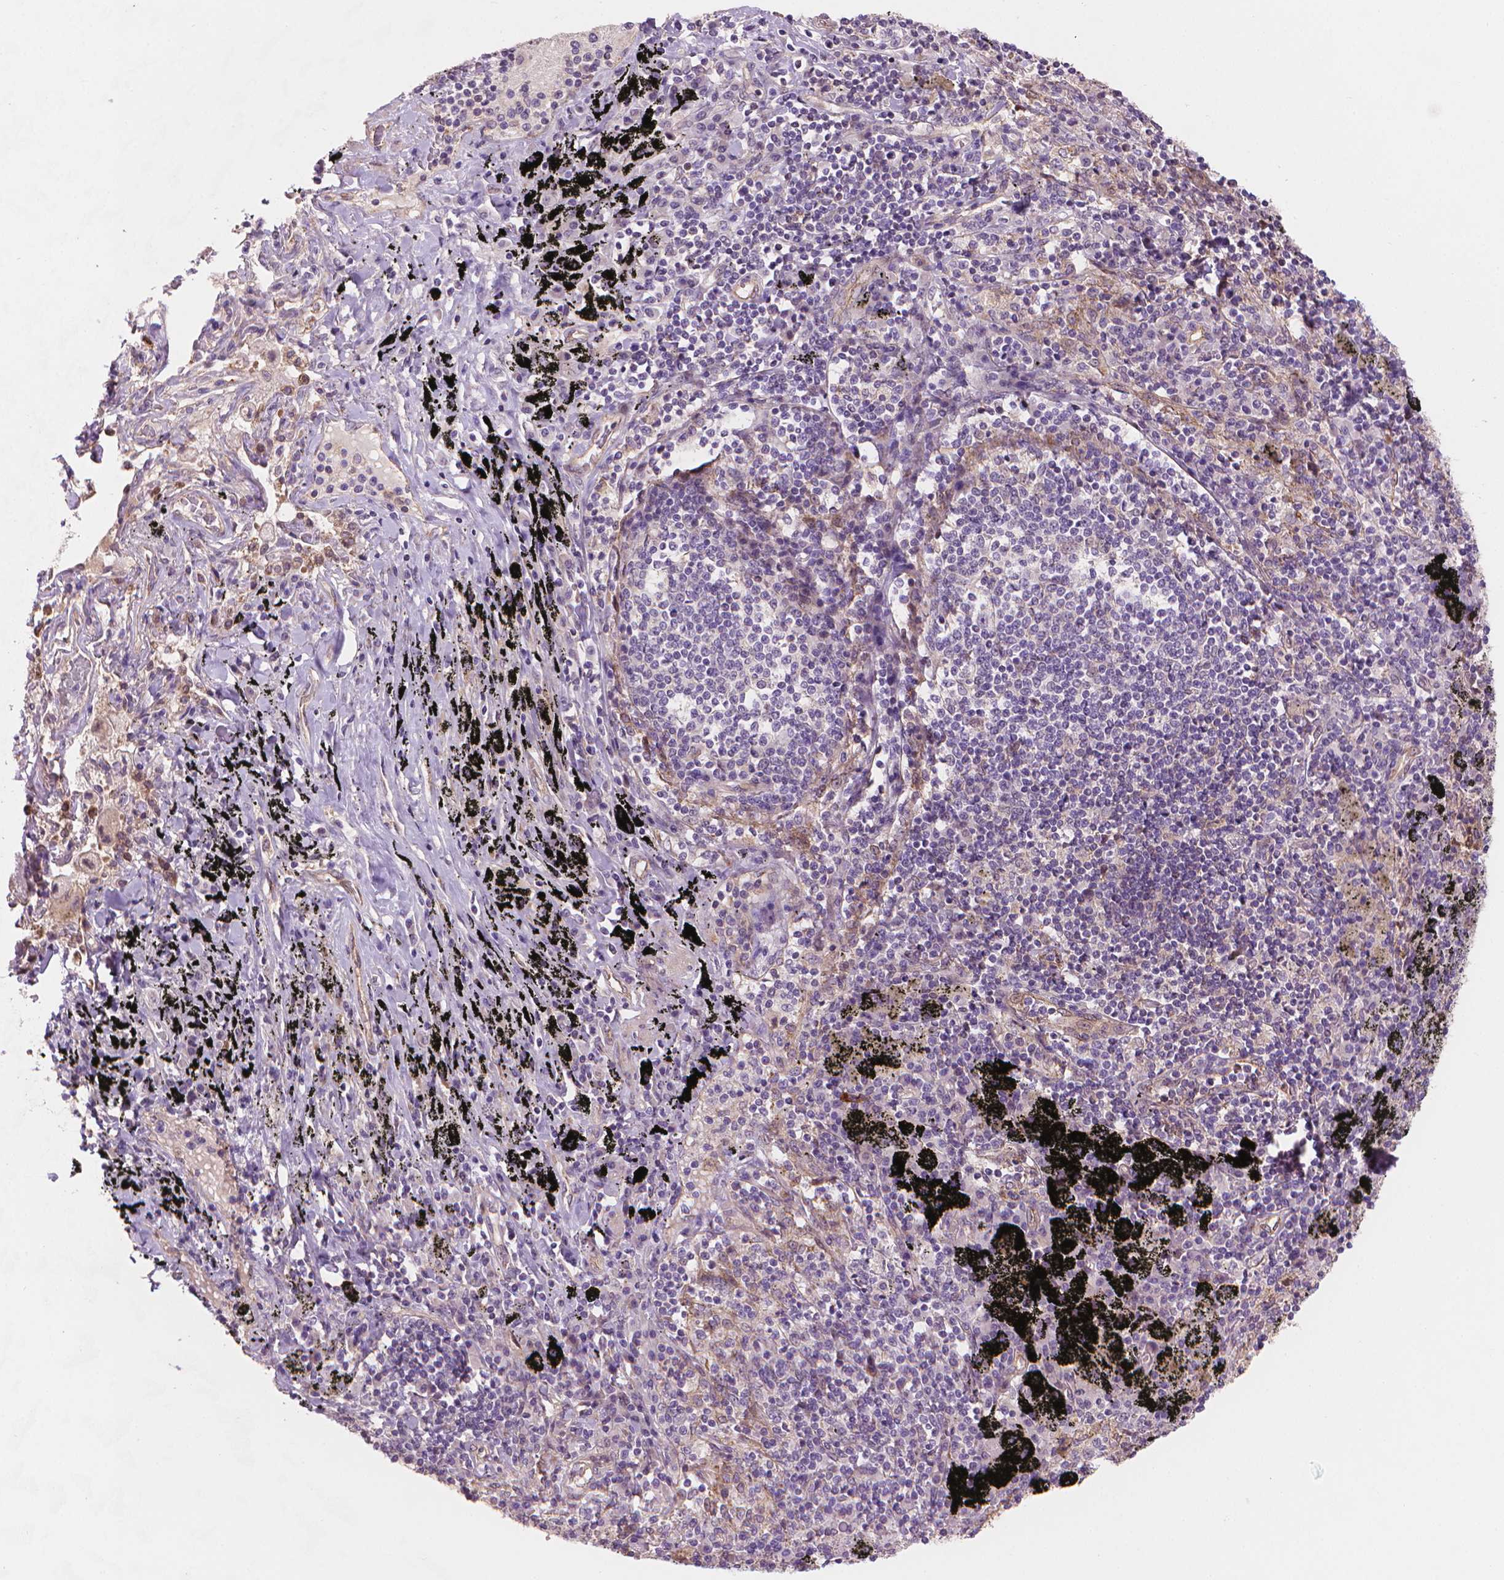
{"staining": {"intensity": "weak", "quantity": "25%-75%", "location": "cytoplasmic/membranous"}, "tissue": "adipose tissue", "cell_type": "Adipocytes", "image_type": "normal", "snomed": [{"axis": "morphology", "description": "Normal tissue, NOS"}, {"axis": "topography", "description": "Bronchus"}, {"axis": "topography", "description": "Lung"}], "caption": "High-magnification brightfield microscopy of benign adipose tissue stained with DAB (3,3'-diaminobenzidine) (brown) and counterstained with hematoxylin (blue). adipocytes exhibit weak cytoplasmic/membranous expression is appreciated in about25%-75% of cells.", "gene": "AMMECR1L", "patient": {"sex": "female", "age": 57}}